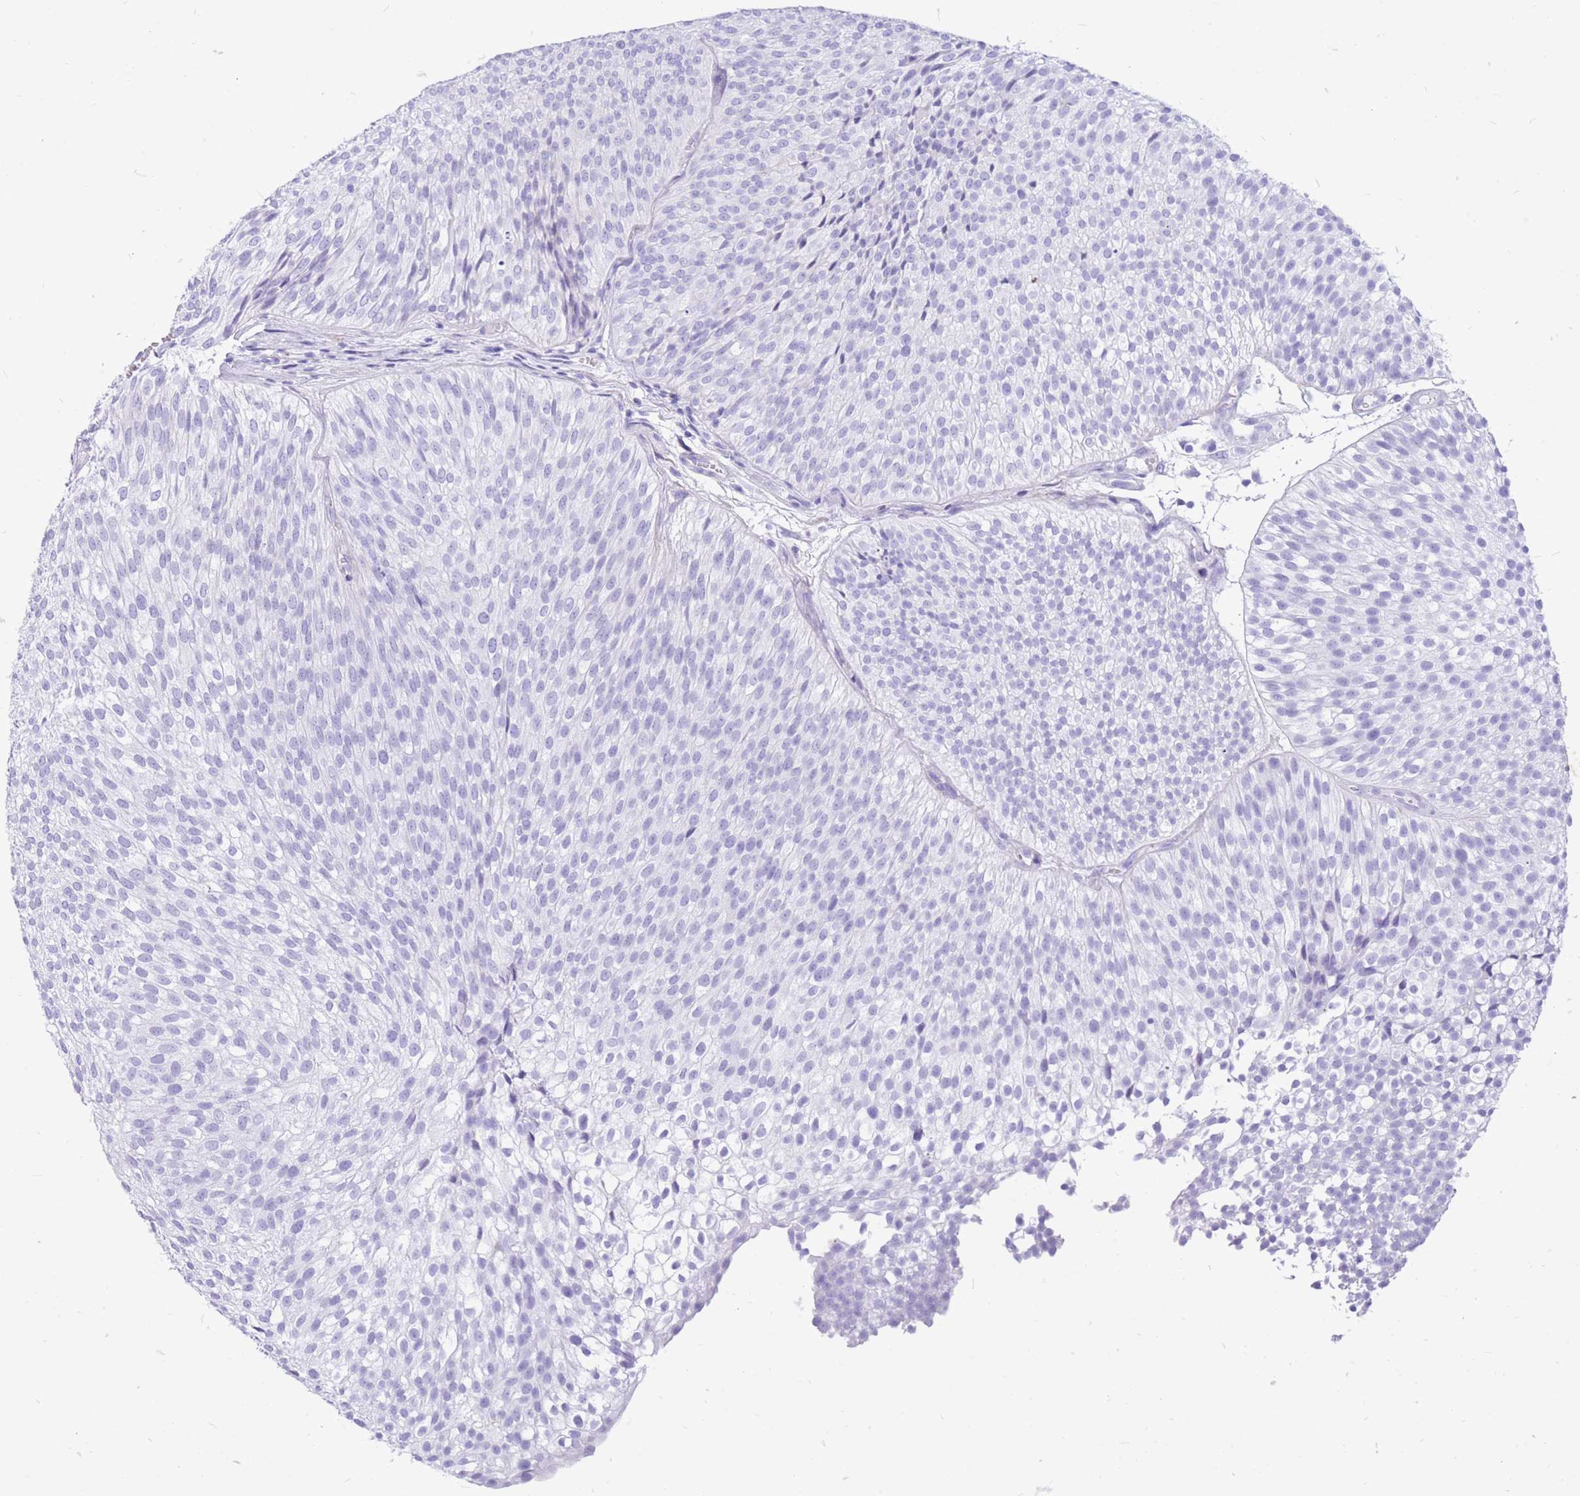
{"staining": {"intensity": "negative", "quantity": "none", "location": "none"}, "tissue": "urothelial cancer", "cell_type": "Tumor cells", "image_type": "cancer", "snomed": [{"axis": "morphology", "description": "Urothelial carcinoma, Low grade"}, {"axis": "topography", "description": "Urinary bladder"}], "caption": "IHC photomicrograph of human low-grade urothelial carcinoma stained for a protein (brown), which reveals no expression in tumor cells.", "gene": "ZFP37", "patient": {"sex": "male", "age": 91}}